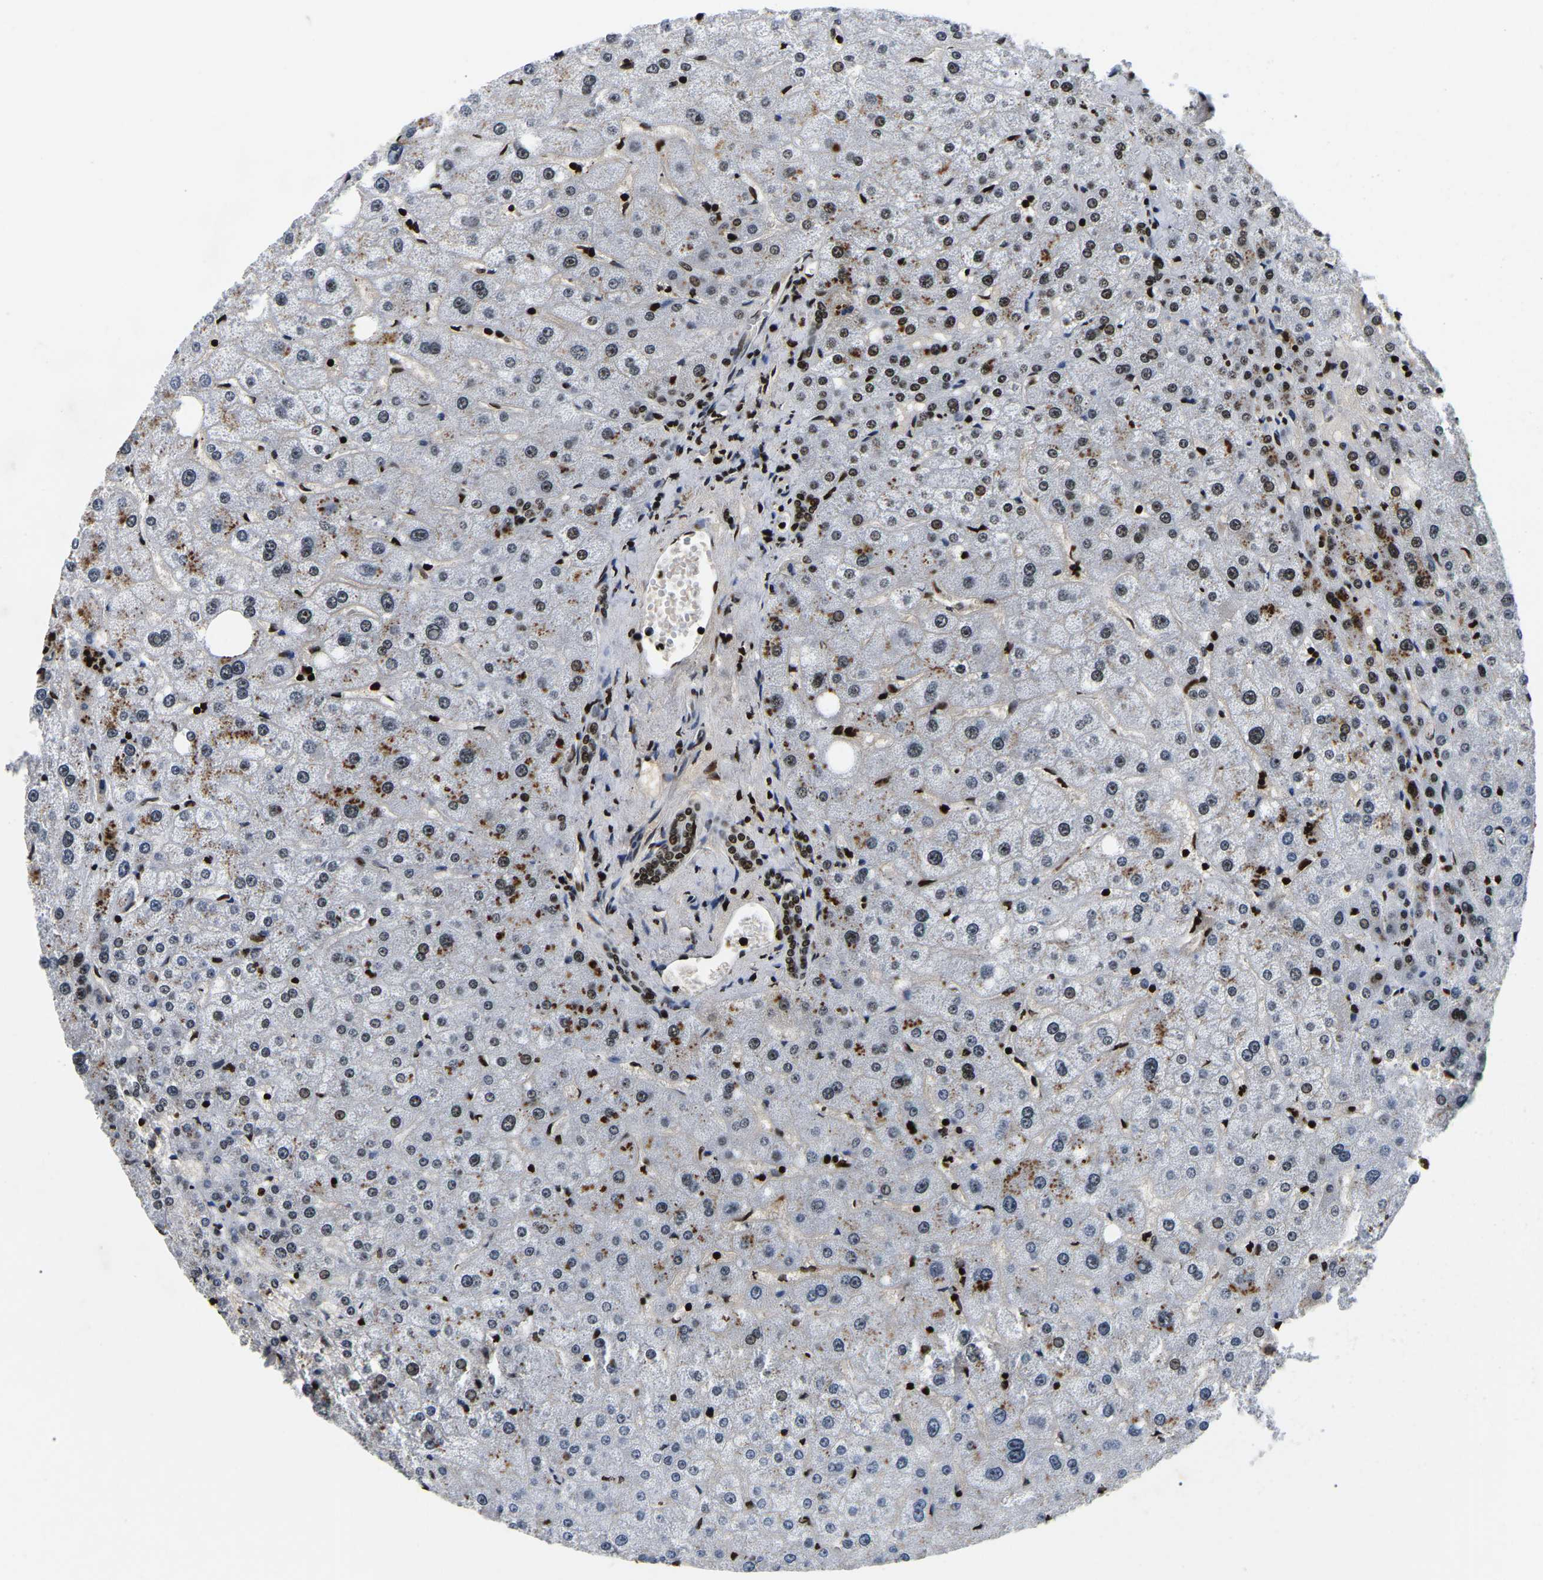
{"staining": {"intensity": "strong", "quantity": ">75%", "location": "nuclear"}, "tissue": "liver", "cell_type": "Cholangiocytes", "image_type": "normal", "snomed": [{"axis": "morphology", "description": "Normal tissue, NOS"}, {"axis": "topography", "description": "Liver"}], "caption": "Protein analysis of benign liver shows strong nuclear staining in about >75% of cholangiocytes.", "gene": "LRRC61", "patient": {"sex": "male", "age": 73}}